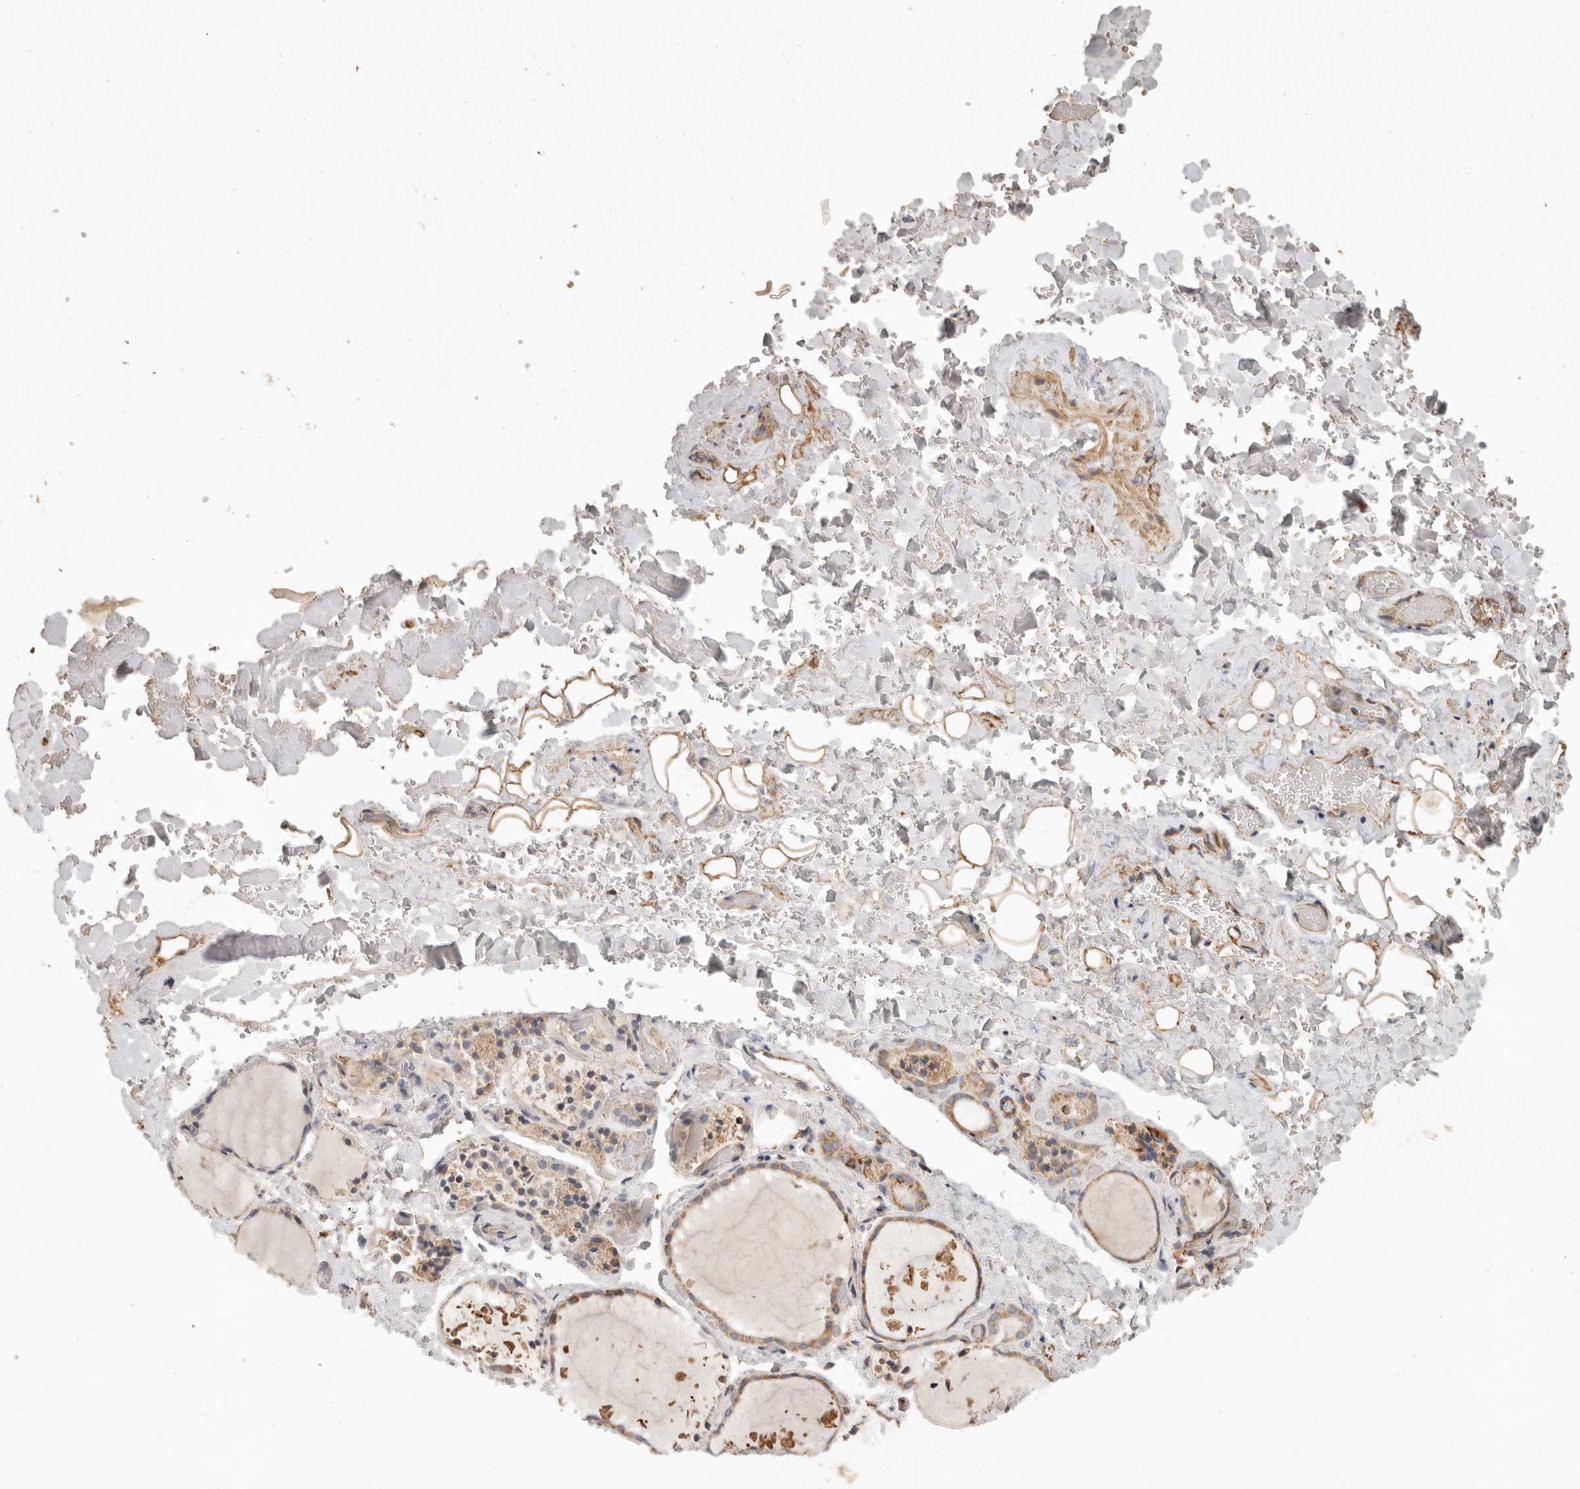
{"staining": {"intensity": "moderate", "quantity": ">75%", "location": "cytoplasmic/membranous"}, "tissue": "thyroid gland", "cell_type": "Glandular cells", "image_type": "normal", "snomed": [{"axis": "morphology", "description": "Normal tissue, NOS"}, {"axis": "topography", "description": "Thyroid gland"}], "caption": "Moderate cytoplasmic/membranous protein staining is seen in approximately >75% of glandular cells in thyroid gland.", "gene": "ARHGEF10L", "patient": {"sex": "female", "age": 44}}